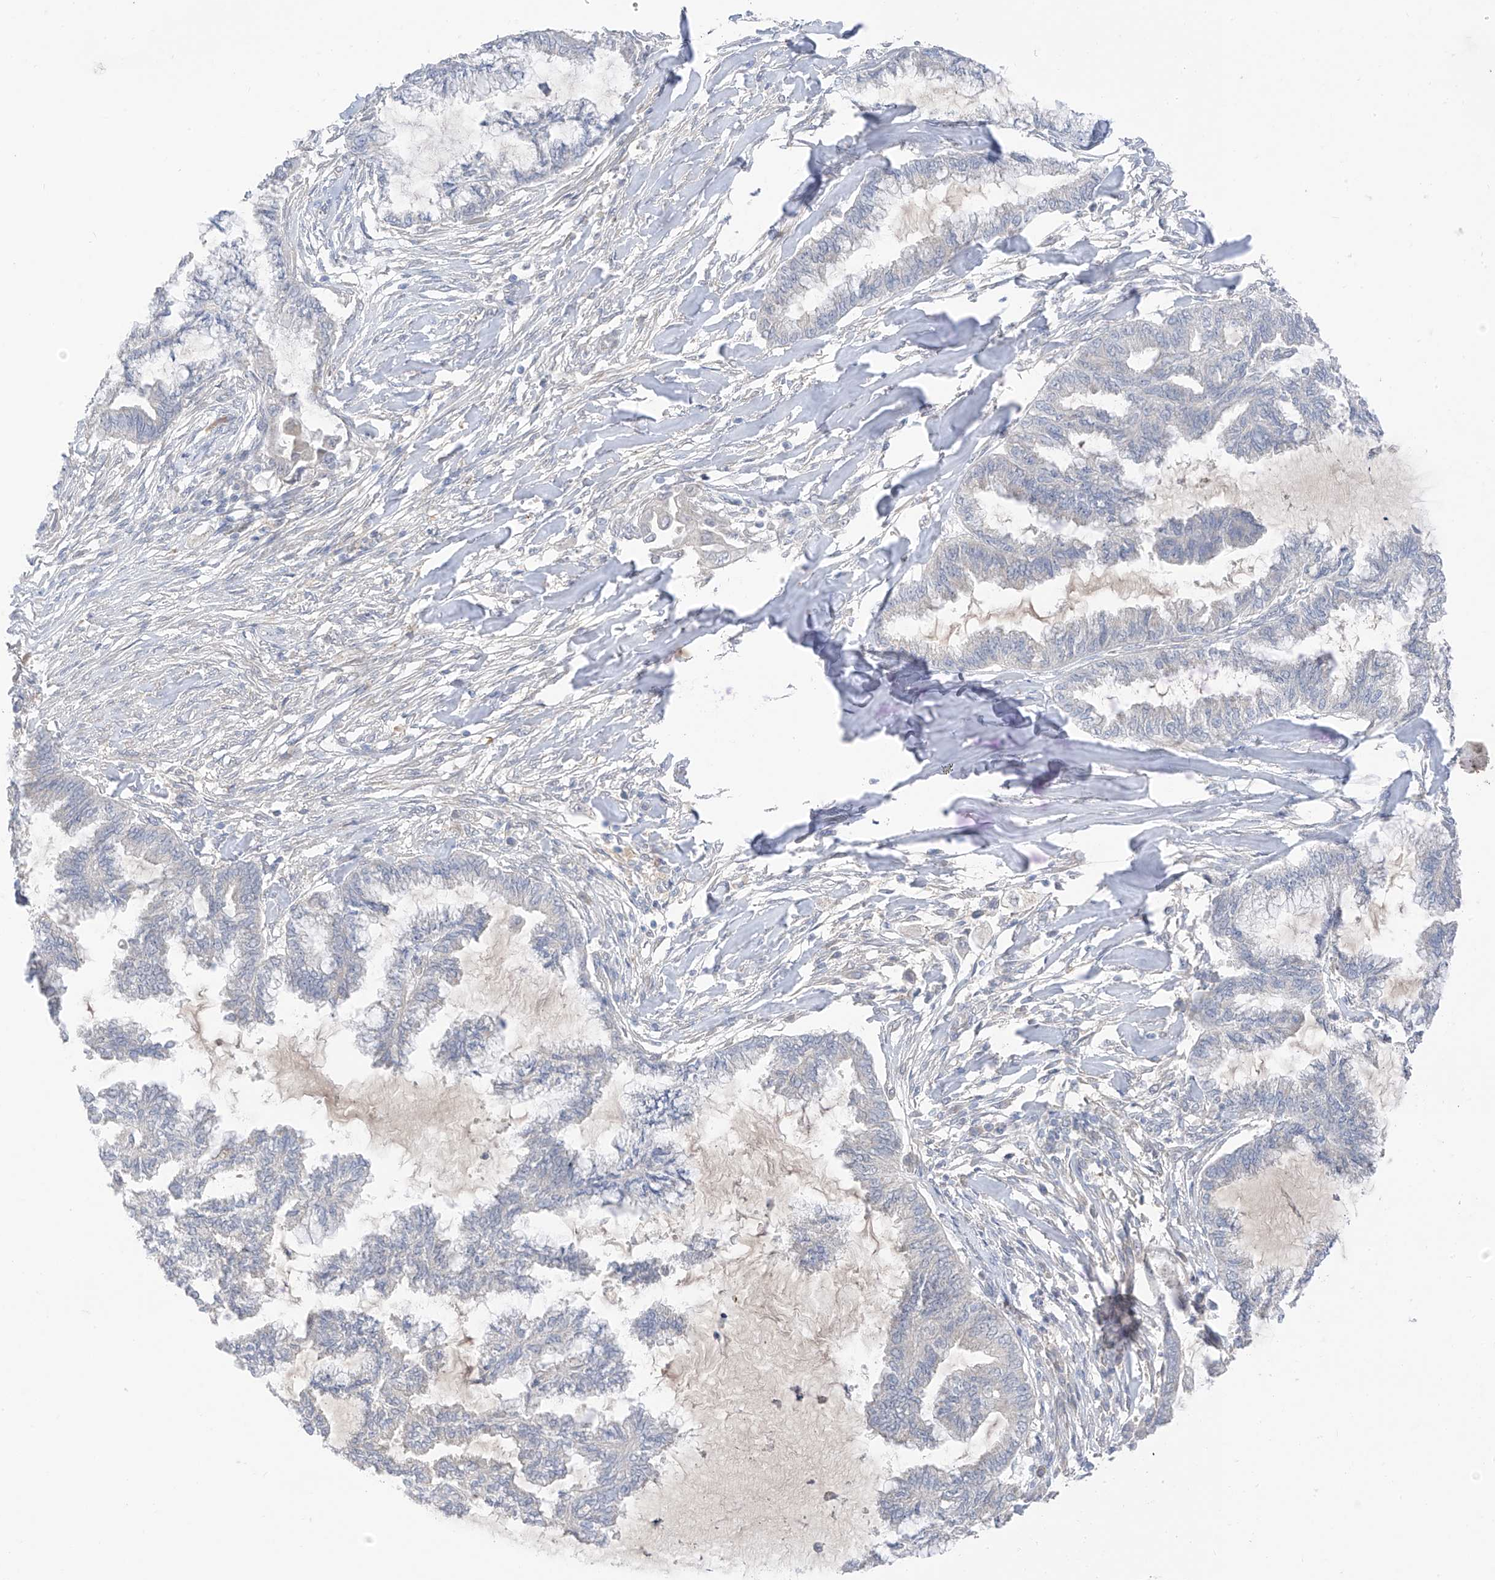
{"staining": {"intensity": "negative", "quantity": "none", "location": "none"}, "tissue": "endometrial cancer", "cell_type": "Tumor cells", "image_type": "cancer", "snomed": [{"axis": "morphology", "description": "Adenocarcinoma, NOS"}, {"axis": "topography", "description": "Endometrium"}], "caption": "DAB immunohistochemical staining of endometrial adenocarcinoma demonstrates no significant expression in tumor cells.", "gene": "NALCN", "patient": {"sex": "female", "age": 86}}